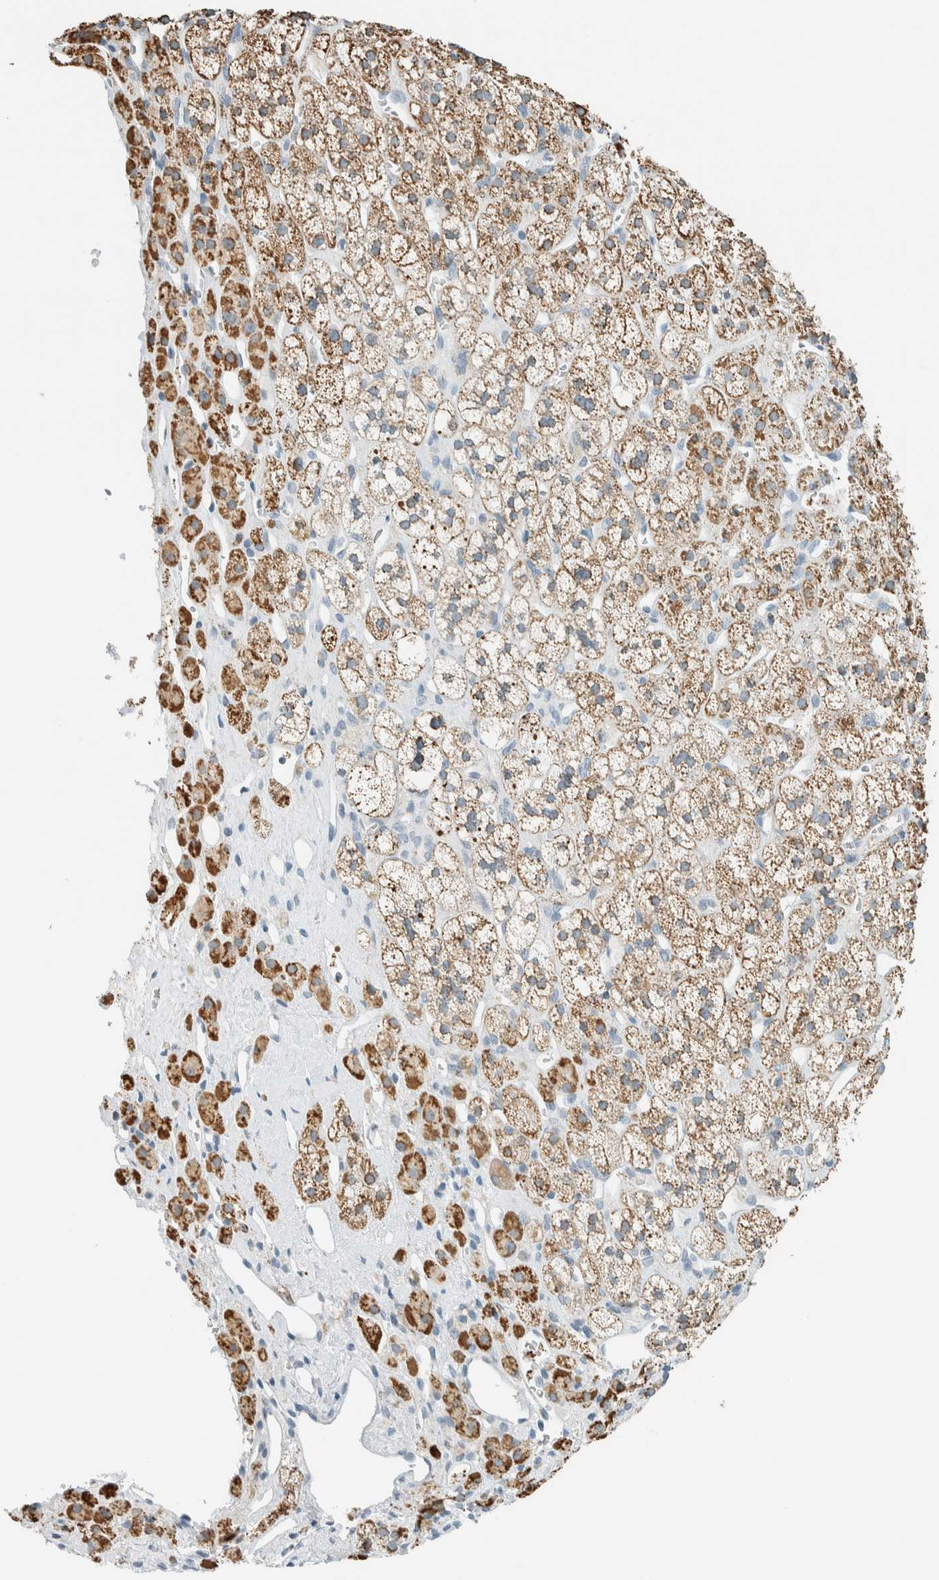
{"staining": {"intensity": "moderate", "quantity": ">75%", "location": "cytoplasmic/membranous"}, "tissue": "adrenal gland", "cell_type": "Glandular cells", "image_type": "normal", "snomed": [{"axis": "morphology", "description": "Normal tissue, NOS"}, {"axis": "topography", "description": "Adrenal gland"}], "caption": "The image exhibits immunohistochemical staining of unremarkable adrenal gland. There is moderate cytoplasmic/membranous staining is present in approximately >75% of glandular cells.", "gene": "AARSD1", "patient": {"sex": "male", "age": 56}}